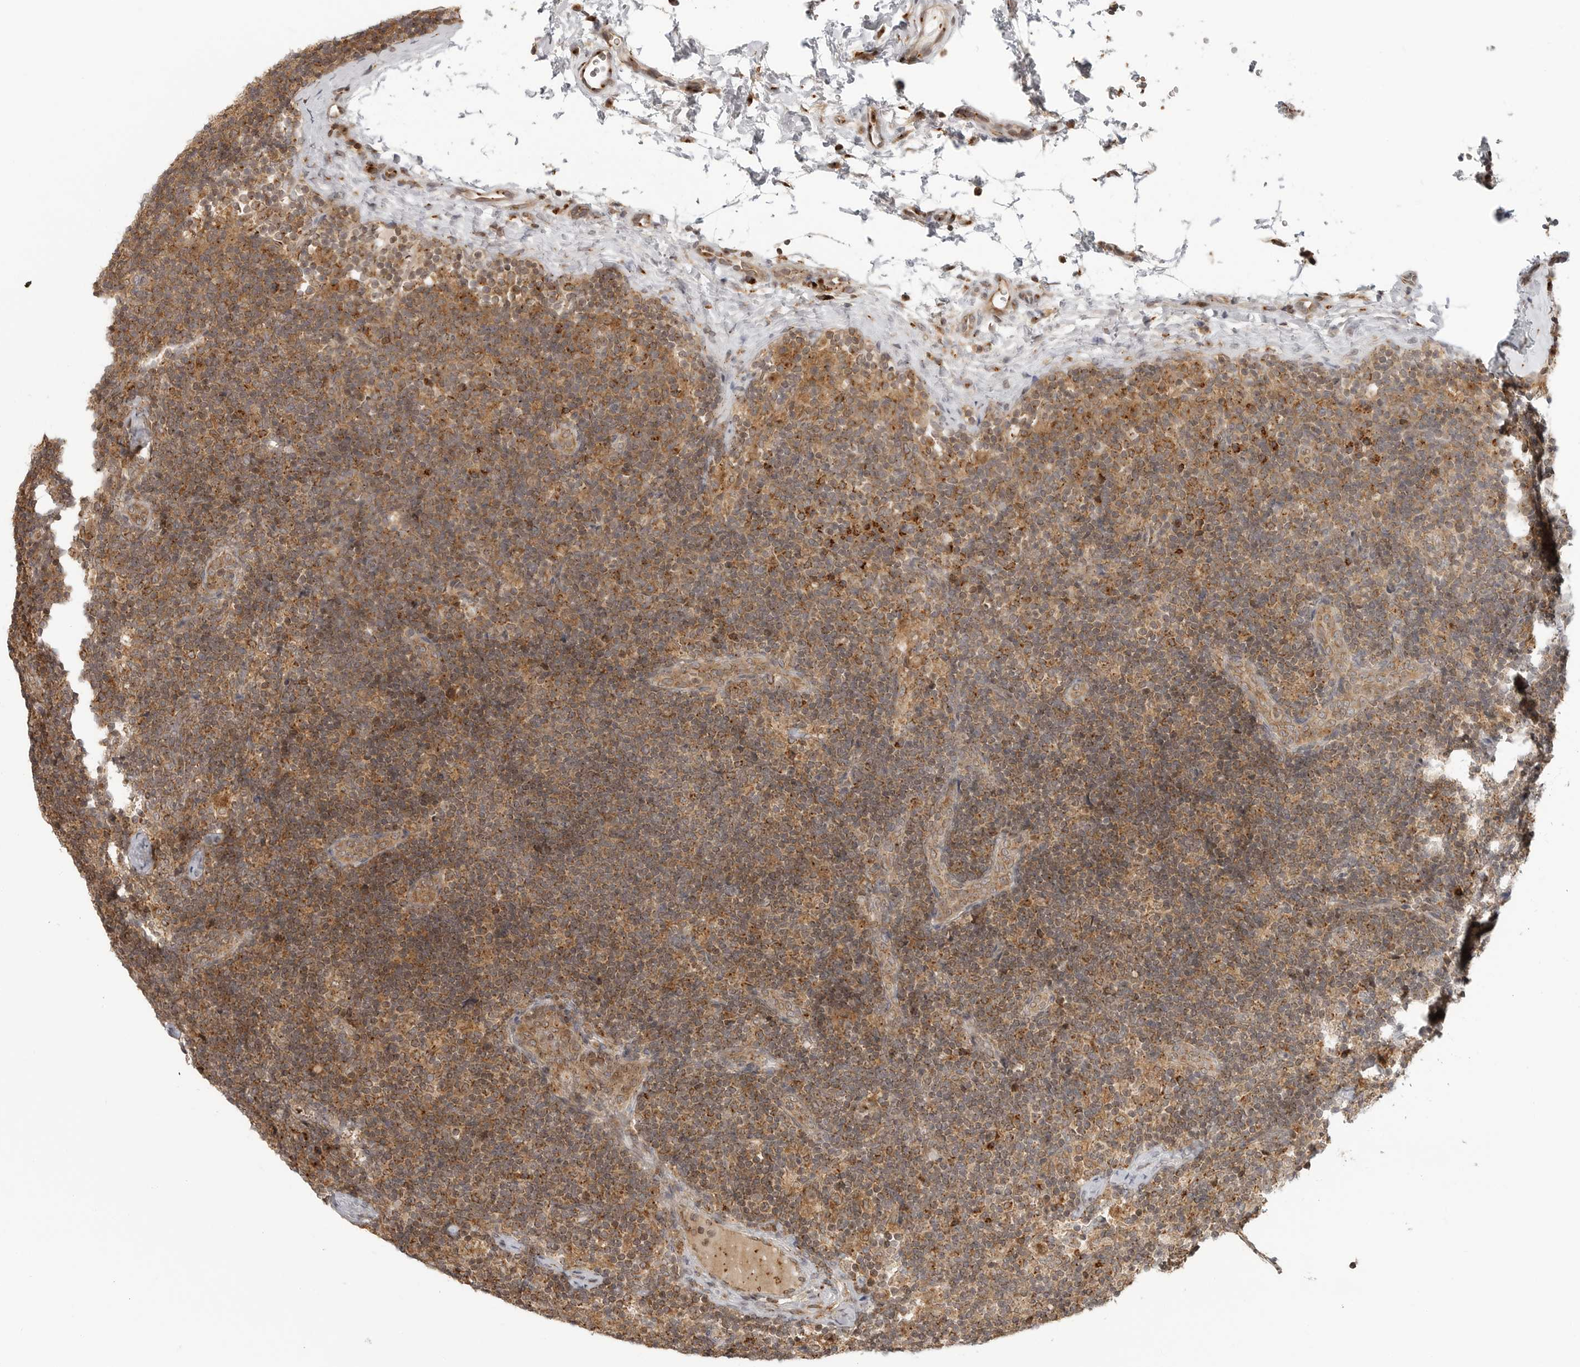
{"staining": {"intensity": "moderate", "quantity": "<25%", "location": "cytoplasmic/membranous"}, "tissue": "lymph node", "cell_type": "Germinal center cells", "image_type": "normal", "snomed": [{"axis": "morphology", "description": "Normal tissue, NOS"}, {"axis": "topography", "description": "Lymph node"}], "caption": "Immunohistochemistry (IHC) of unremarkable human lymph node demonstrates low levels of moderate cytoplasmic/membranous staining in about <25% of germinal center cells. Using DAB (3,3'-diaminobenzidine) (brown) and hematoxylin (blue) stains, captured at high magnification using brightfield microscopy.", "gene": "COPA", "patient": {"sex": "female", "age": 22}}